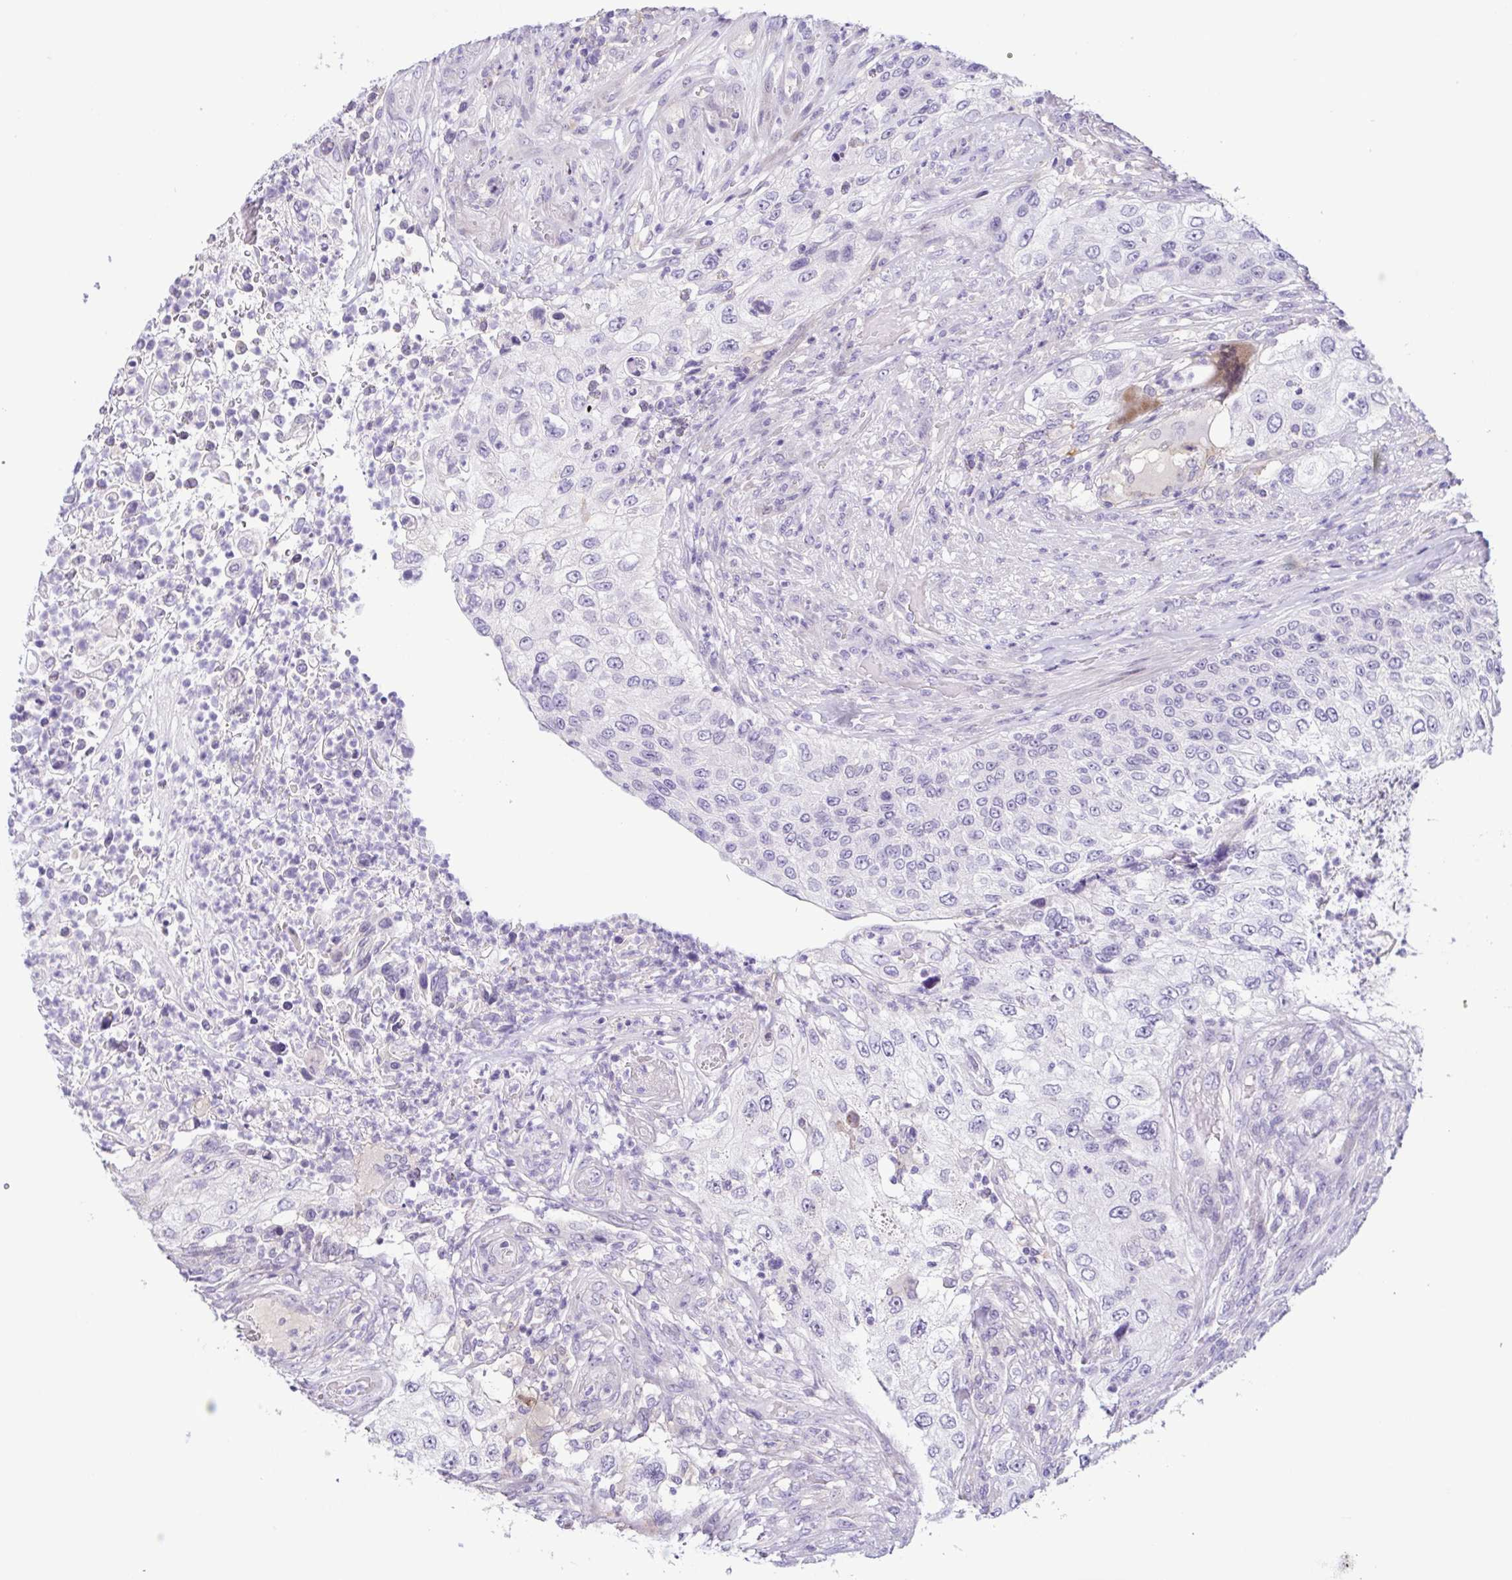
{"staining": {"intensity": "negative", "quantity": "none", "location": "none"}, "tissue": "urothelial cancer", "cell_type": "Tumor cells", "image_type": "cancer", "snomed": [{"axis": "morphology", "description": "Urothelial carcinoma, High grade"}, {"axis": "topography", "description": "Urinary bladder"}], "caption": "High-grade urothelial carcinoma was stained to show a protein in brown. There is no significant positivity in tumor cells. Brightfield microscopy of IHC stained with DAB (brown) and hematoxylin (blue), captured at high magnification.", "gene": "TERT", "patient": {"sex": "female", "age": 60}}